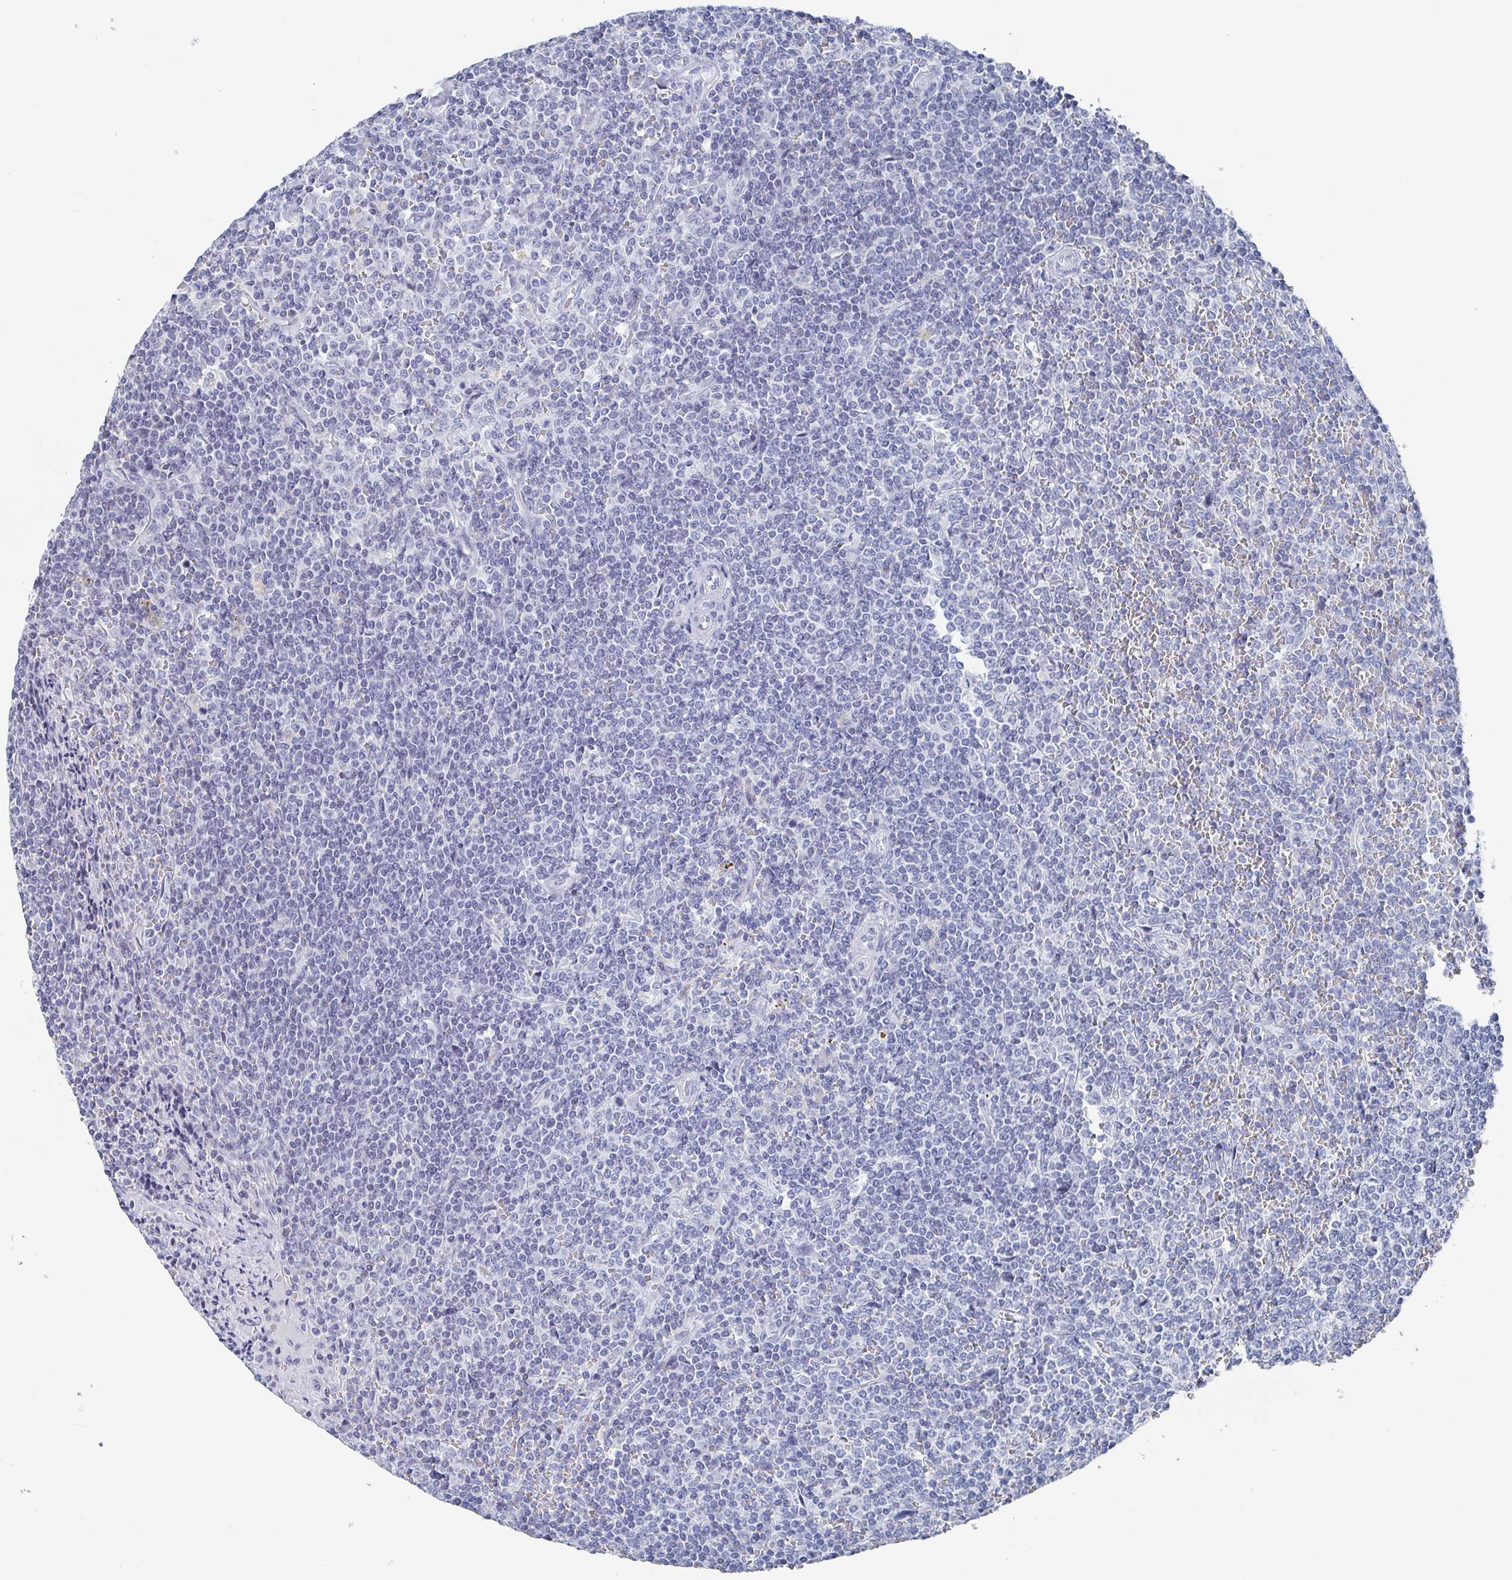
{"staining": {"intensity": "negative", "quantity": "none", "location": "none"}, "tissue": "lymphoma", "cell_type": "Tumor cells", "image_type": "cancer", "snomed": [{"axis": "morphology", "description": "Malignant lymphoma, non-Hodgkin's type, Low grade"}, {"axis": "topography", "description": "Spleen"}], "caption": "Immunohistochemistry (IHC) image of human lymphoma stained for a protein (brown), which shows no staining in tumor cells.", "gene": "CAMKV", "patient": {"sex": "female", "age": 19}}